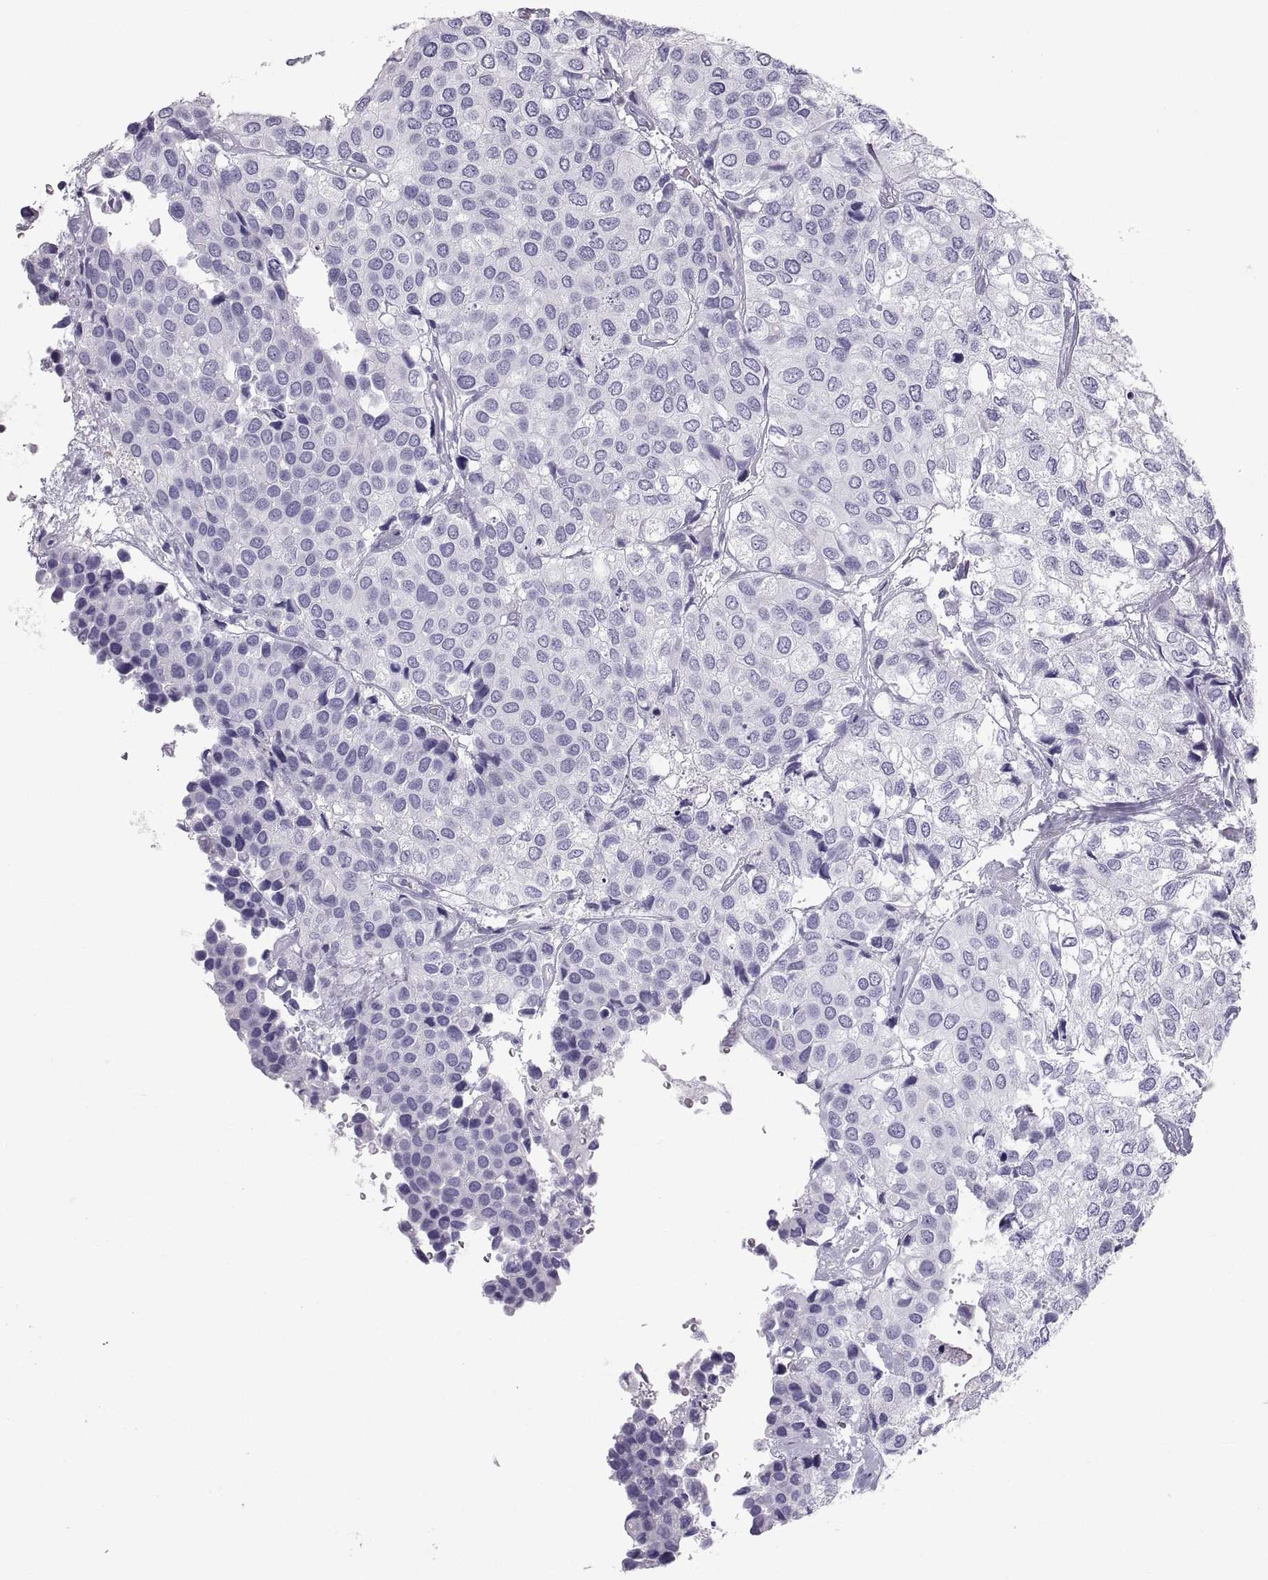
{"staining": {"intensity": "negative", "quantity": "none", "location": "none"}, "tissue": "urothelial cancer", "cell_type": "Tumor cells", "image_type": "cancer", "snomed": [{"axis": "morphology", "description": "Urothelial carcinoma, High grade"}, {"axis": "topography", "description": "Urinary bladder"}], "caption": "Protein analysis of urothelial carcinoma (high-grade) demonstrates no significant positivity in tumor cells. Brightfield microscopy of immunohistochemistry stained with DAB (brown) and hematoxylin (blue), captured at high magnification.", "gene": "CT47A10", "patient": {"sex": "male", "age": 73}}